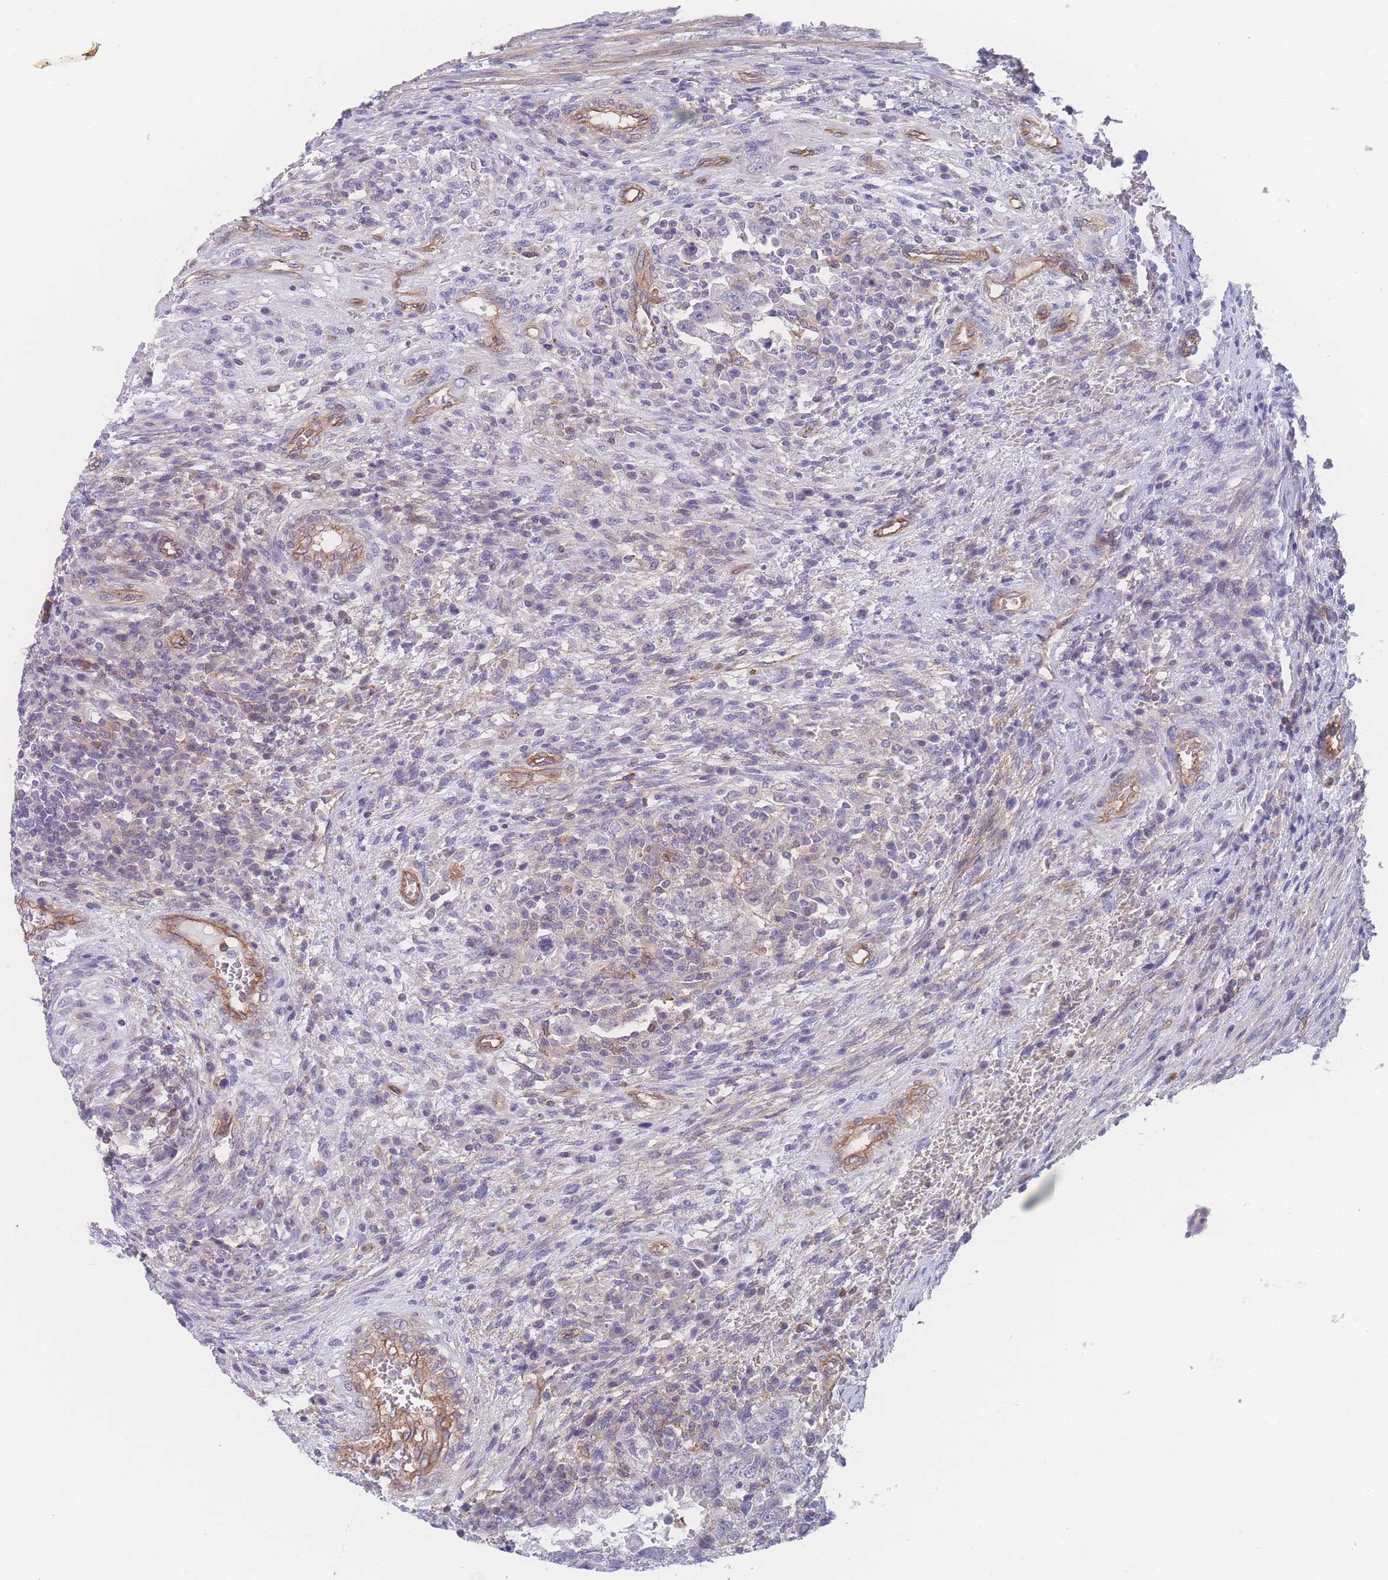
{"staining": {"intensity": "moderate", "quantity": "<25%", "location": "cytoplasmic/membranous"}, "tissue": "testis cancer", "cell_type": "Tumor cells", "image_type": "cancer", "snomed": [{"axis": "morphology", "description": "Carcinoma, Embryonal, NOS"}, {"axis": "topography", "description": "Testis"}], "caption": "Testis cancer stained for a protein displays moderate cytoplasmic/membranous positivity in tumor cells.", "gene": "CFAP97", "patient": {"sex": "male", "age": 26}}